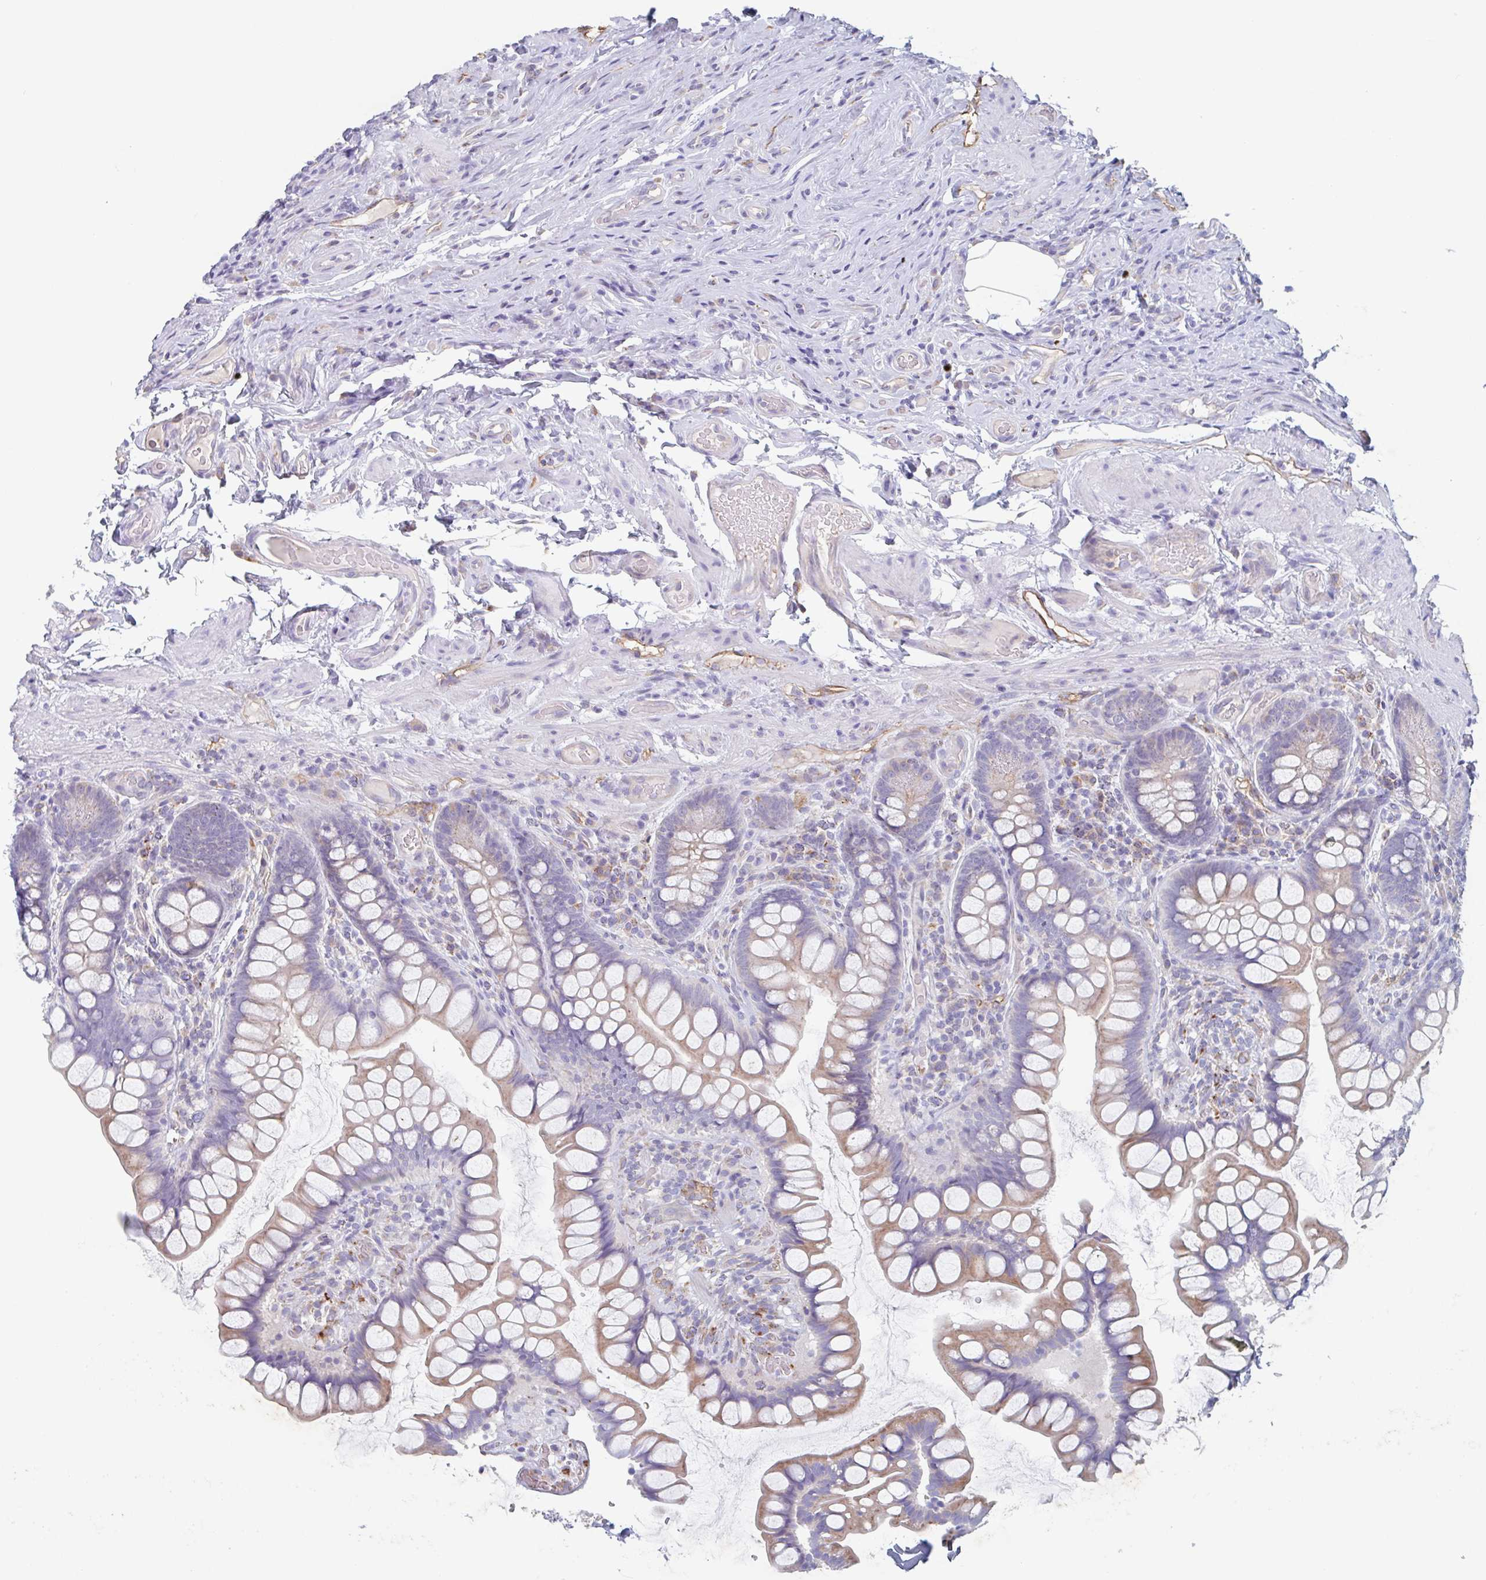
{"staining": {"intensity": "moderate", "quantity": ">75%", "location": "cytoplasmic/membranous"}, "tissue": "small intestine", "cell_type": "Glandular cells", "image_type": "normal", "snomed": [{"axis": "morphology", "description": "Normal tissue, NOS"}, {"axis": "topography", "description": "Small intestine"}], "caption": "This photomicrograph shows unremarkable small intestine stained with immunohistochemistry (IHC) to label a protein in brown. The cytoplasmic/membranous of glandular cells show moderate positivity for the protein. Nuclei are counter-stained blue.", "gene": "MANBA", "patient": {"sex": "male", "age": 70}}